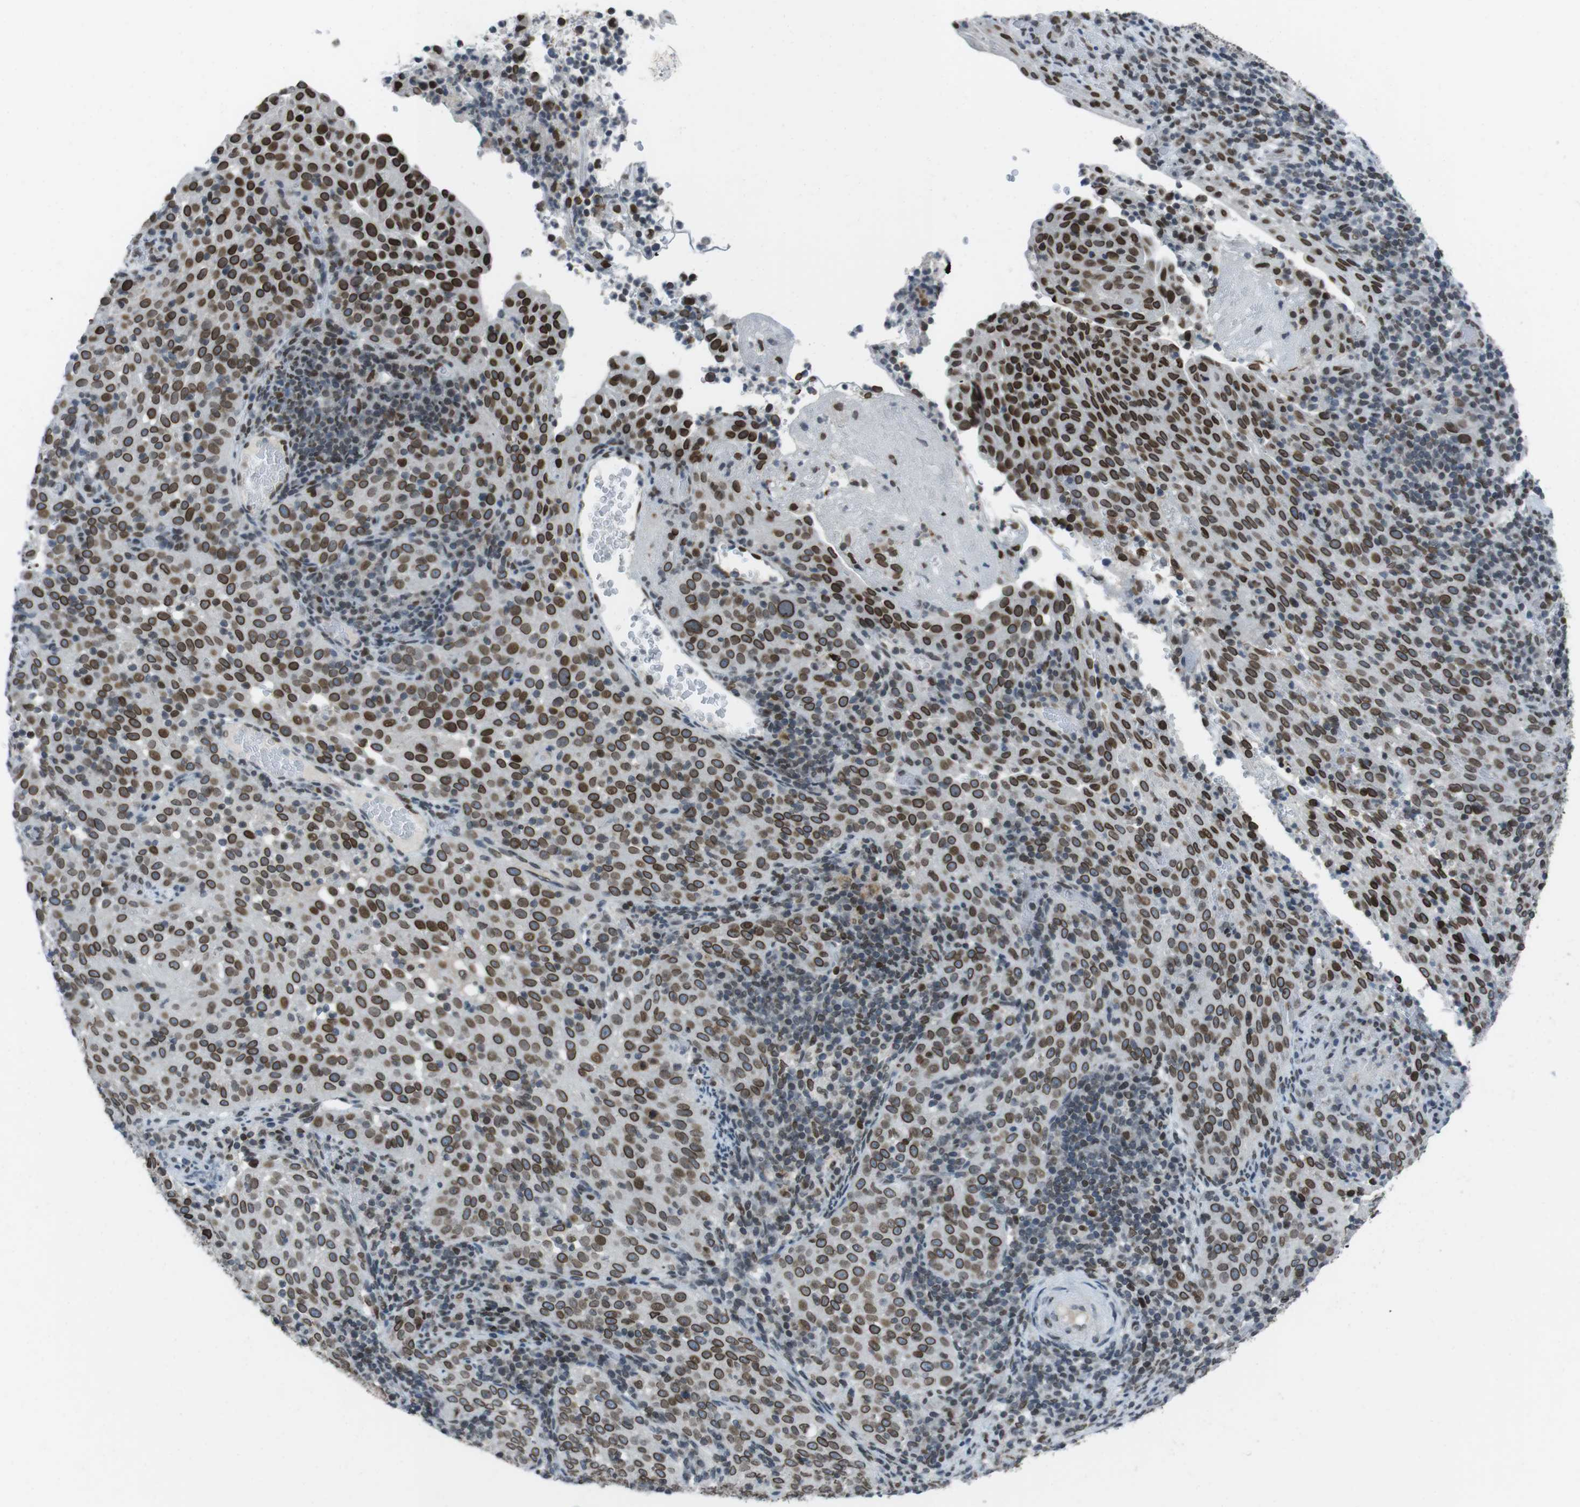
{"staining": {"intensity": "strong", "quantity": ">75%", "location": "cytoplasmic/membranous,nuclear"}, "tissue": "cervical cancer", "cell_type": "Tumor cells", "image_type": "cancer", "snomed": [{"axis": "morphology", "description": "Squamous cell carcinoma, NOS"}, {"axis": "topography", "description": "Cervix"}], "caption": "Protein analysis of cervical squamous cell carcinoma tissue shows strong cytoplasmic/membranous and nuclear expression in about >75% of tumor cells.", "gene": "MAD1L1", "patient": {"sex": "female", "age": 51}}